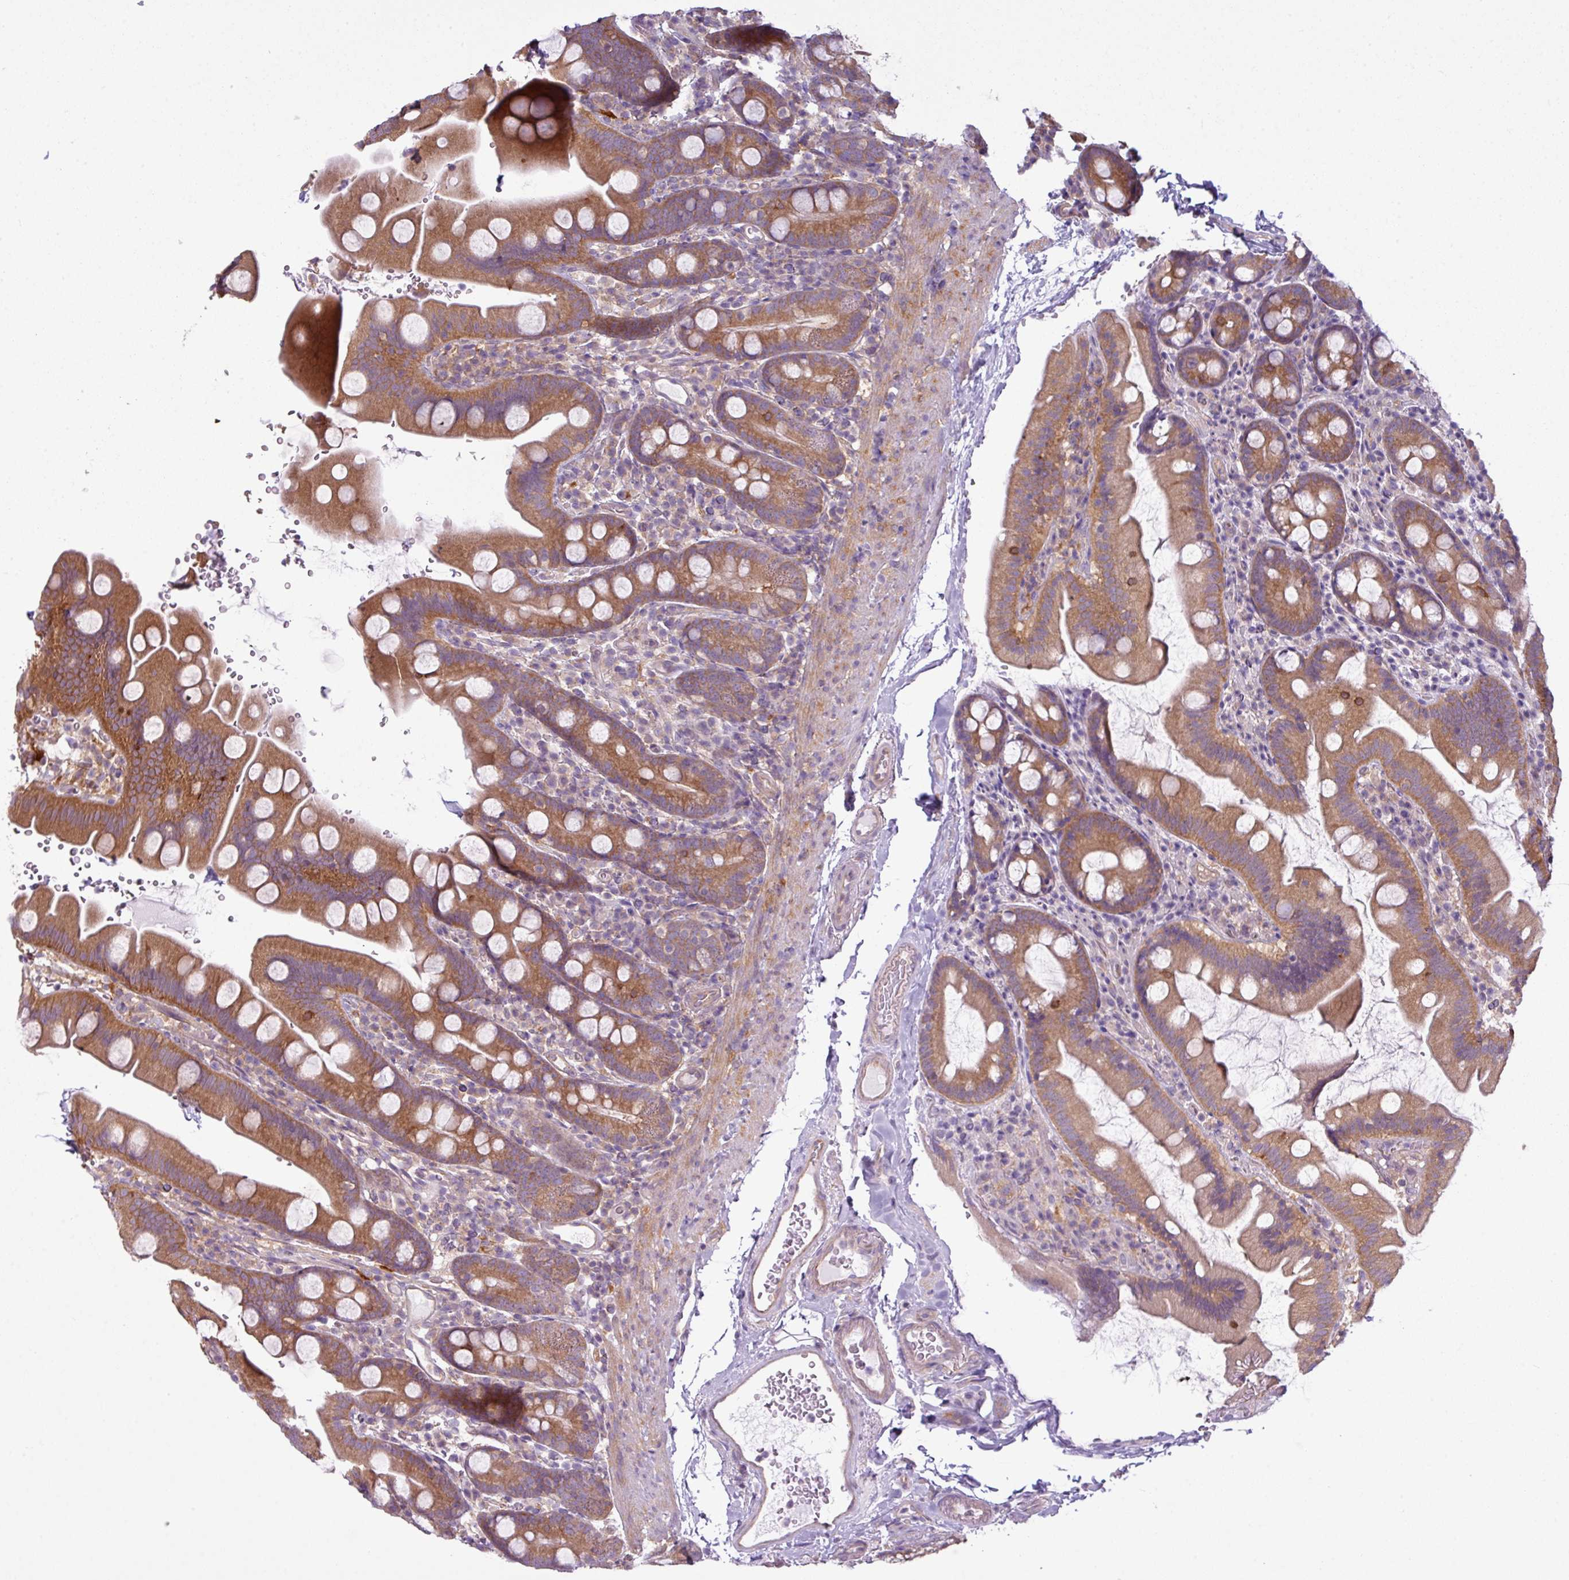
{"staining": {"intensity": "moderate", "quantity": "25%-75%", "location": "cytoplasmic/membranous"}, "tissue": "small intestine", "cell_type": "Glandular cells", "image_type": "normal", "snomed": [{"axis": "morphology", "description": "Normal tissue, NOS"}, {"axis": "topography", "description": "Small intestine"}], "caption": "Protein expression by immunohistochemistry (IHC) reveals moderate cytoplasmic/membranous staining in approximately 25%-75% of glandular cells in benign small intestine. Nuclei are stained in blue.", "gene": "CAMK2A", "patient": {"sex": "female", "age": 68}}